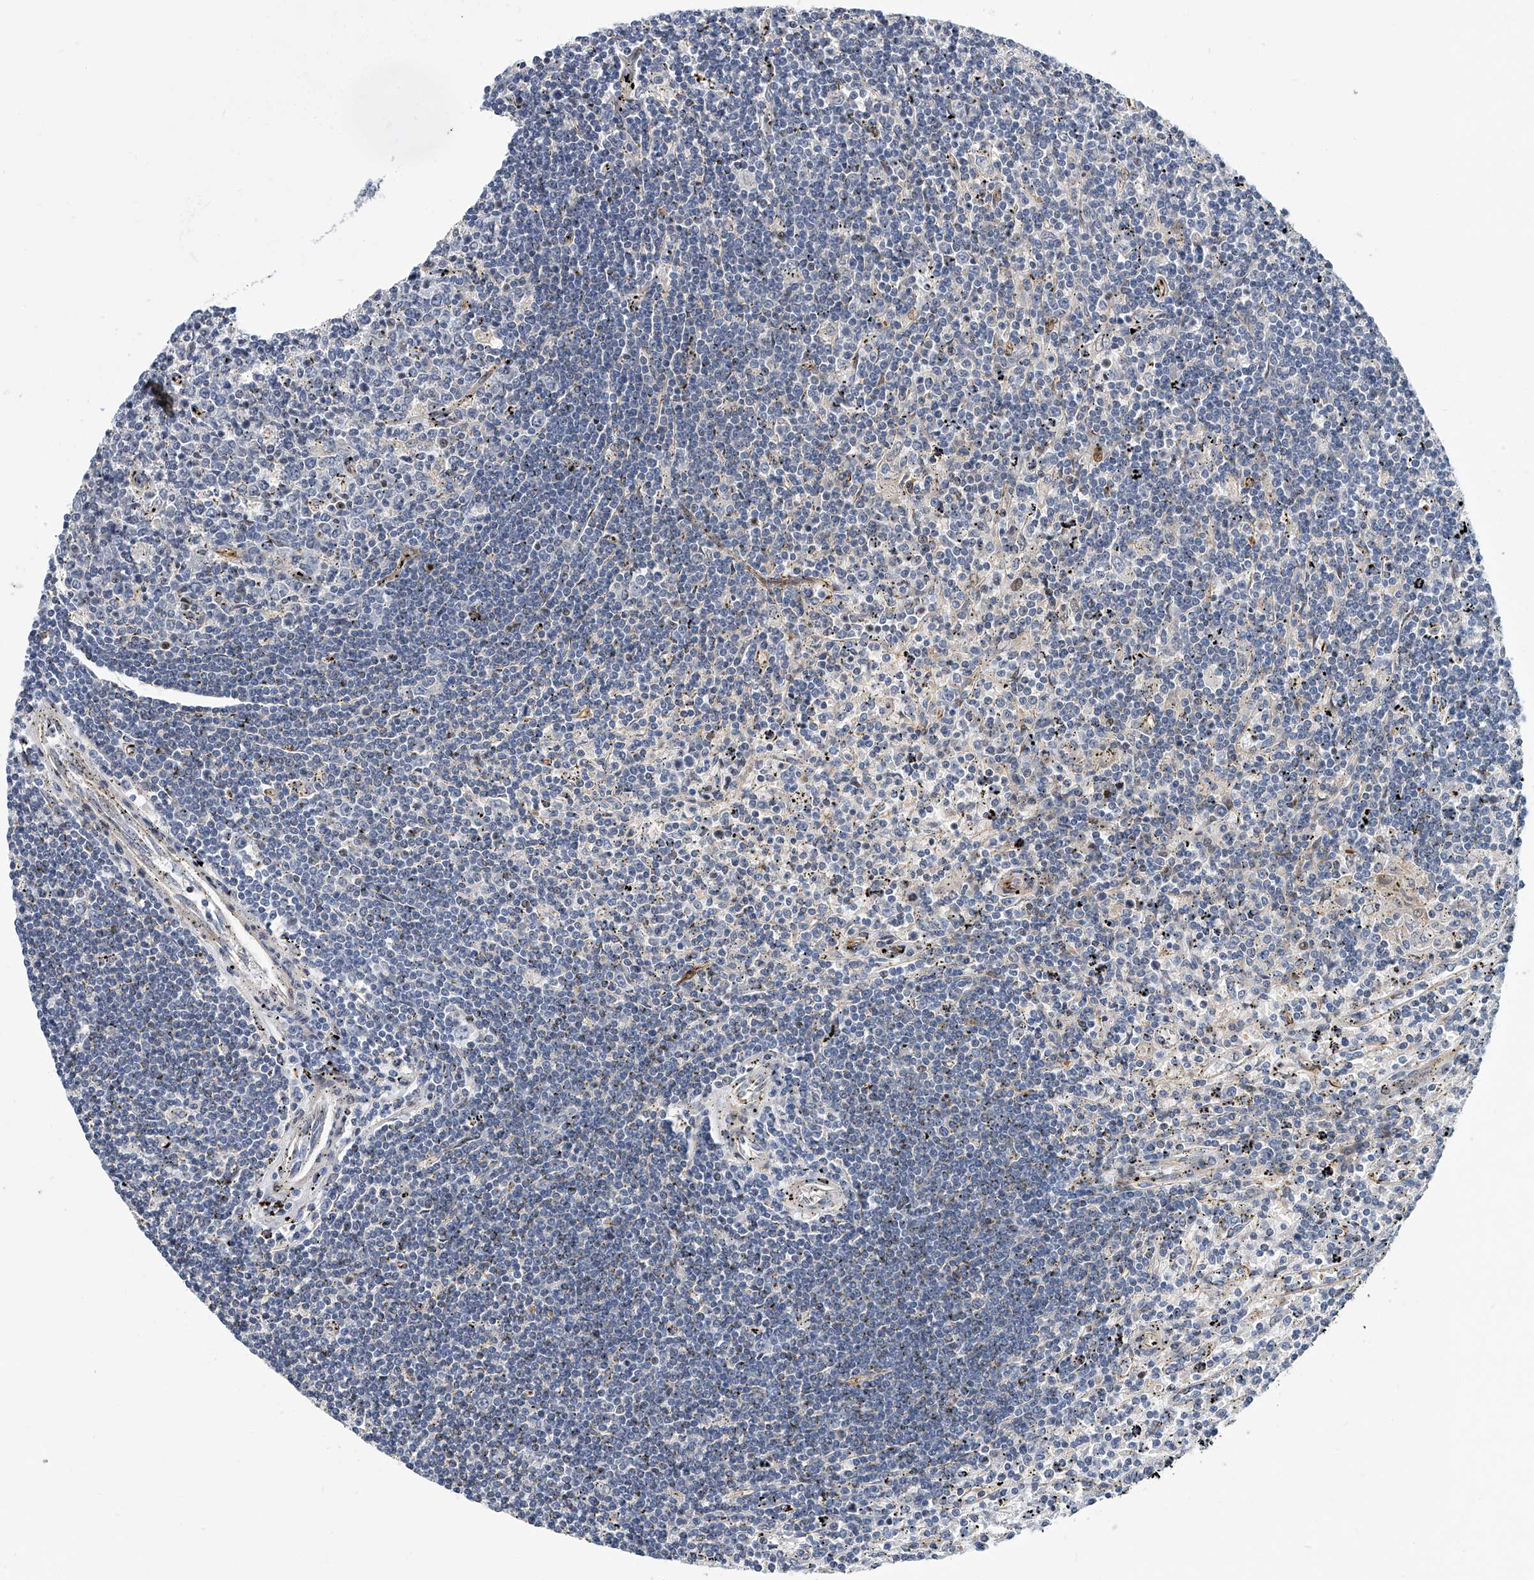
{"staining": {"intensity": "negative", "quantity": "none", "location": "none"}, "tissue": "lymphoma", "cell_type": "Tumor cells", "image_type": "cancer", "snomed": [{"axis": "morphology", "description": "Malignant lymphoma, non-Hodgkin's type, Low grade"}, {"axis": "topography", "description": "Spleen"}], "caption": "IHC image of human lymphoma stained for a protein (brown), which shows no positivity in tumor cells.", "gene": "KIRREL1", "patient": {"sex": "male", "age": 76}}